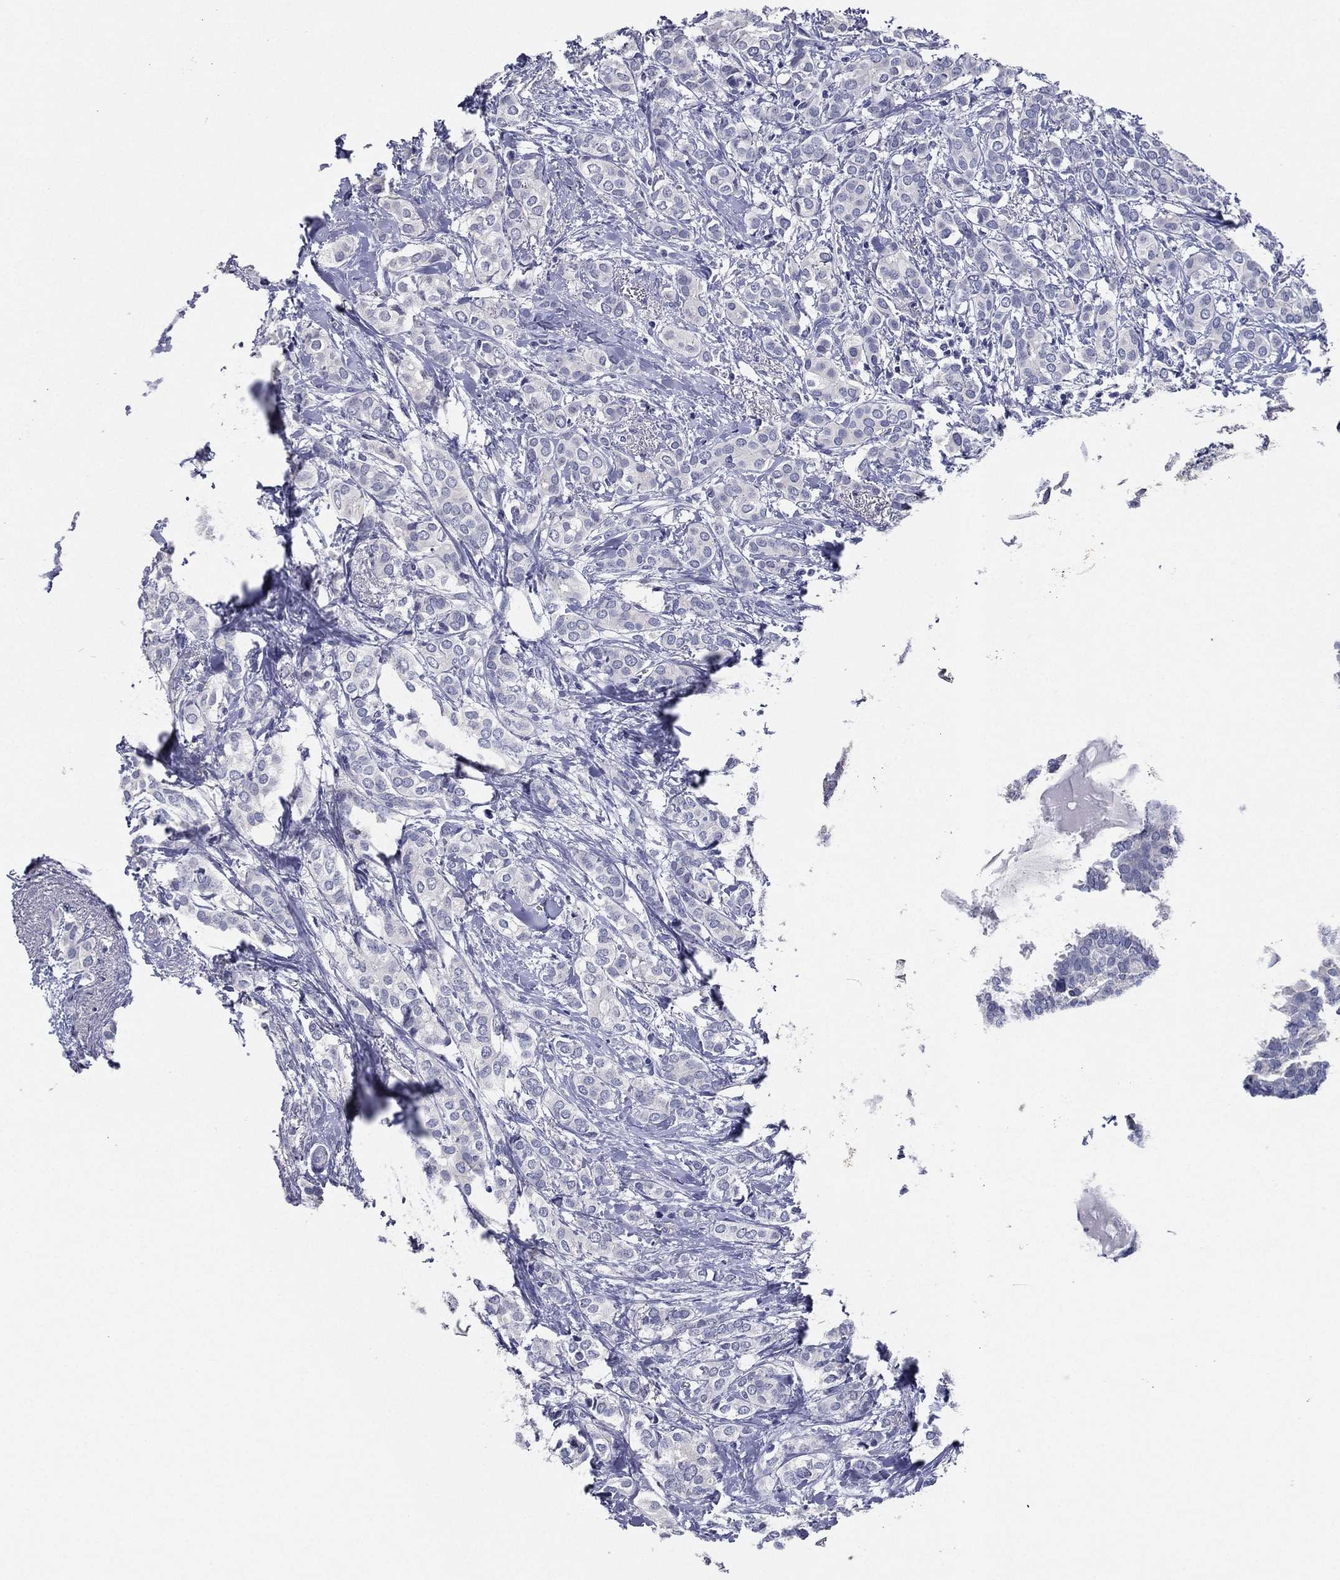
{"staining": {"intensity": "negative", "quantity": "none", "location": "none"}, "tissue": "breast cancer", "cell_type": "Tumor cells", "image_type": "cancer", "snomed": [{"axis": "morphology", "description": "Duct carcinoma"}, {"axis": "topography", "description": "Breast"}], "caption": "An IHC photomicrograph of breast cancer is shown. There is no staining in tumor cells of breast cancer.", "gene": "SLC13A4", "patient": {"sex": "female", "age": 73}}